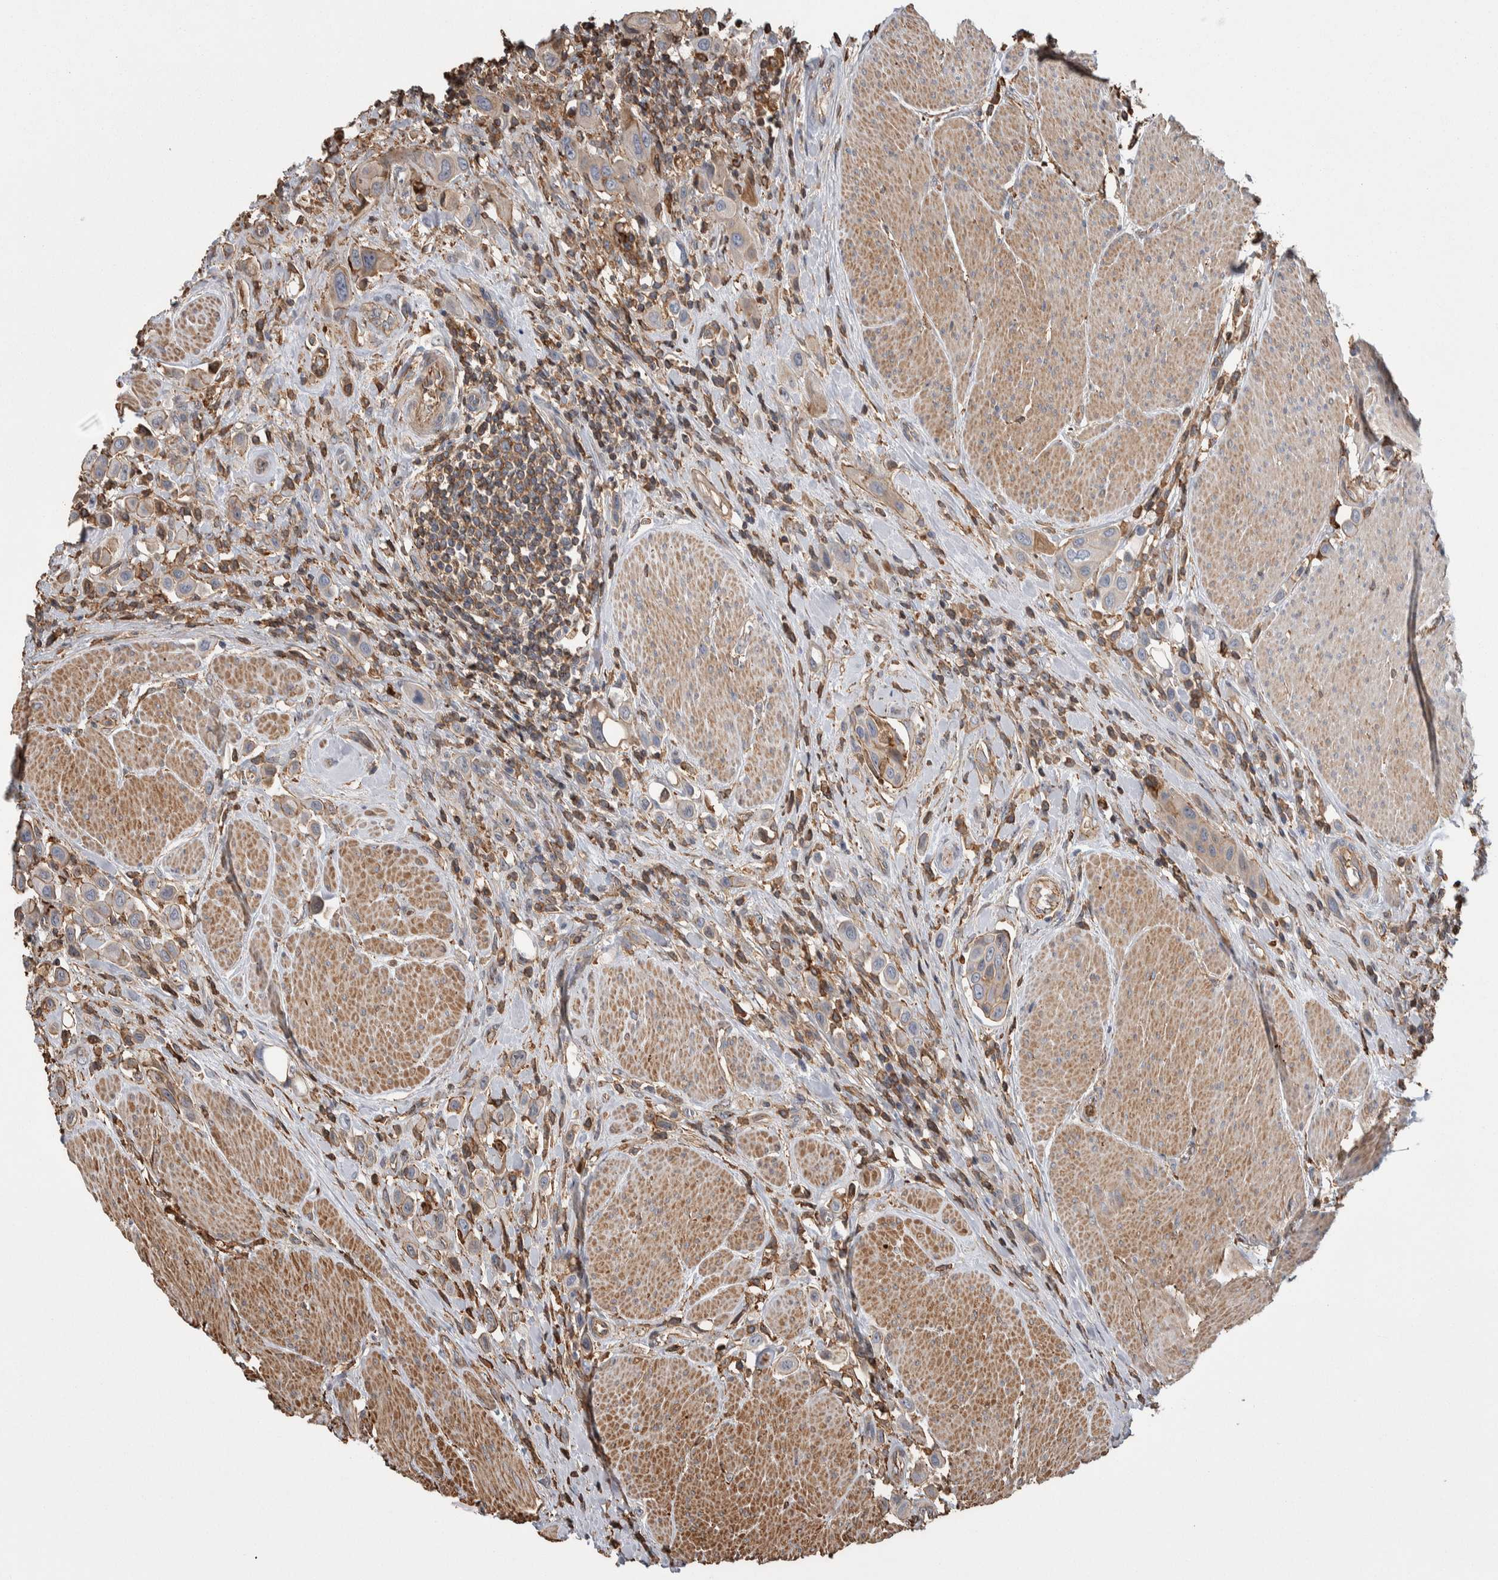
{"staining": {"intensity": "weak", "quantity": "<25%", "location": "cytoplasmic/membranous"}, "tissue": "urothelial cancer", "cell_type": "Tumor cells", "image_type": "cancer", "snomed": [{"axis": "morphology", "description": "Urothelial carcinoma, High grade"}, {"axis": "topography", "description": "Urinary bladder"}], "caption": "This histopathology image is of high-grade urothelial carcinoma stained with IHC to label a protein in brown with the nuclei are counter-stained blue. There is no positivity in tumor cells. The staining was performed using DAB (3,3'-diaminobenzidine) to visualize the protein expression in brown, while the nuclei were stained in blue with hematoxylin (Magnification: 20x).", "gene": "ENPP2", "patient": {"sex": "male", "age": 50}}